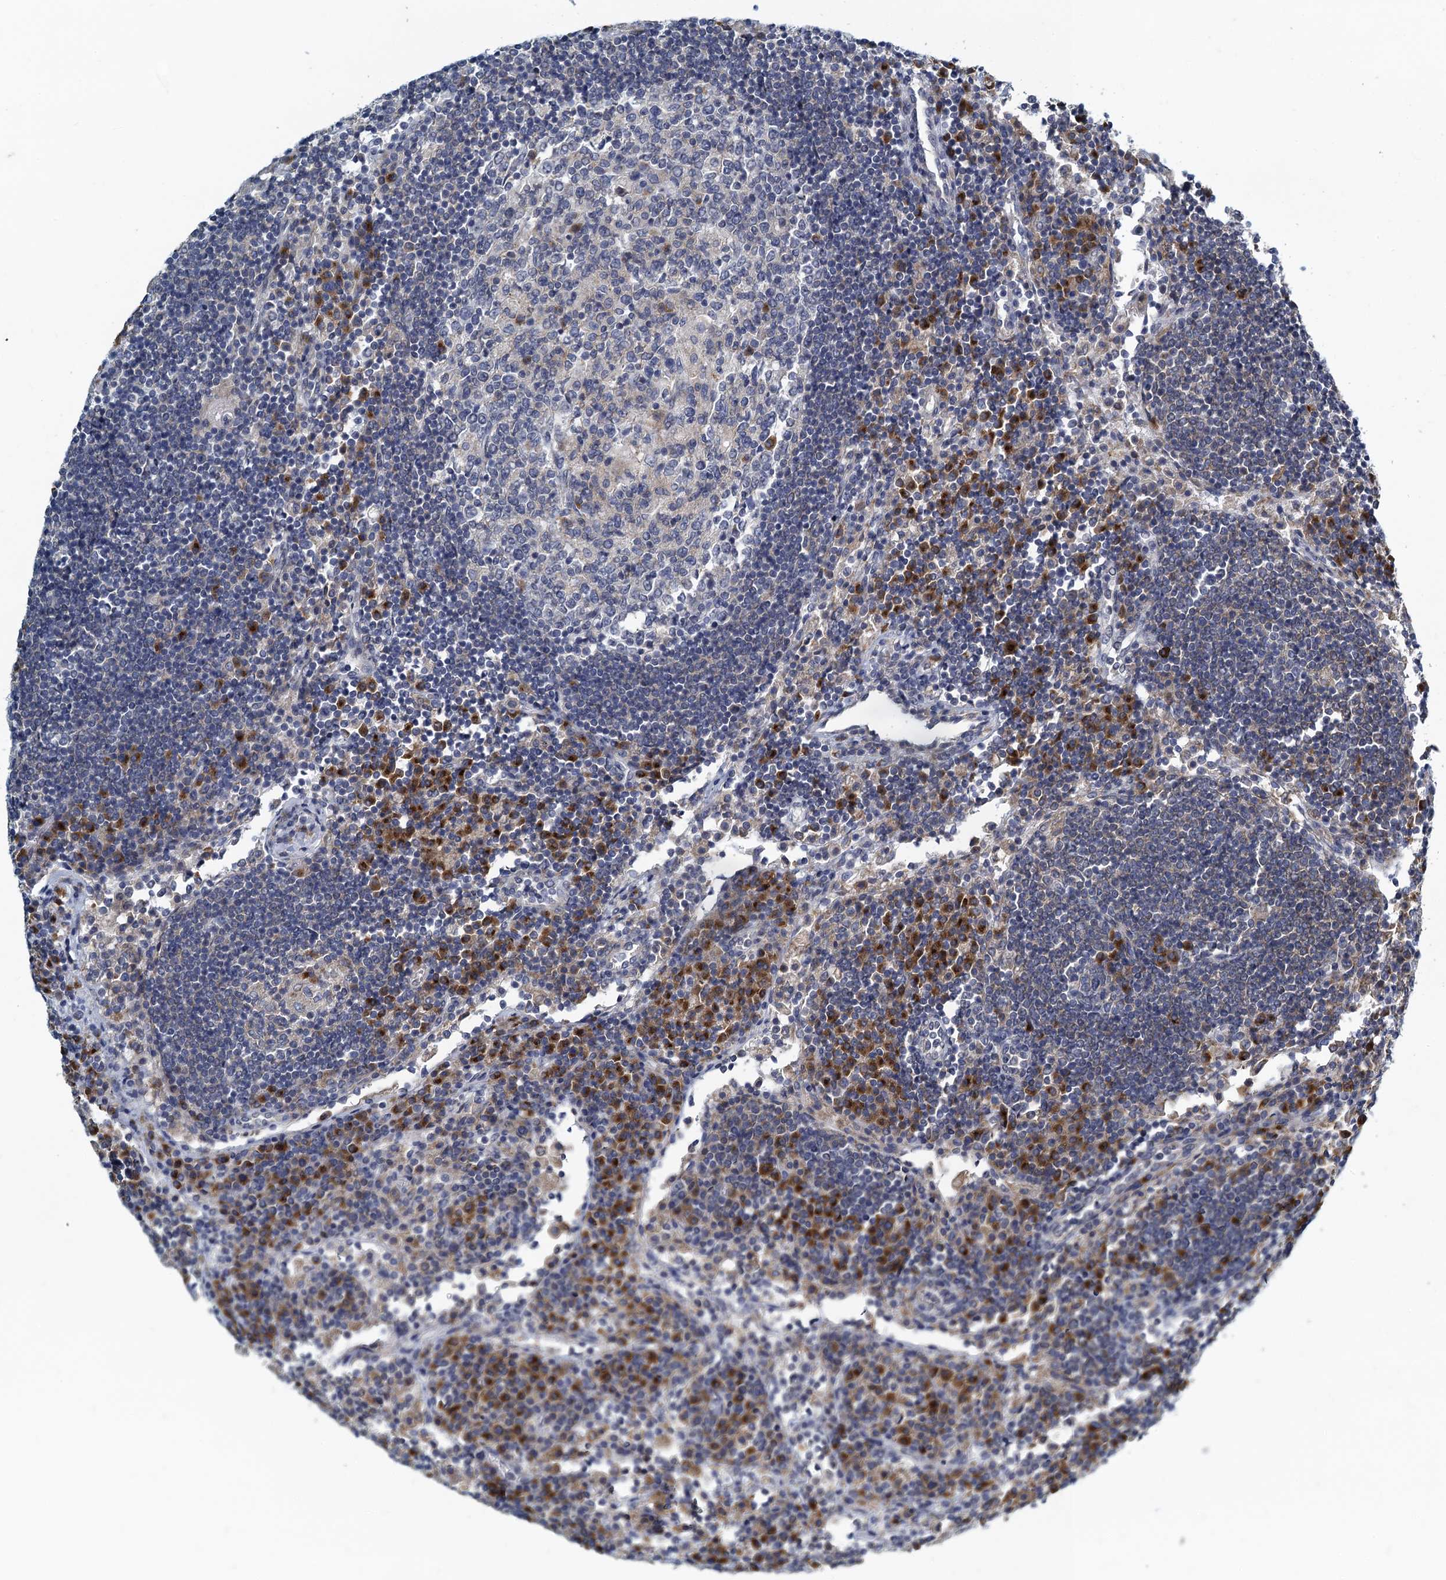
{"staining": {"intensity": "negative", "quantity": "none", "location": "none"}, "tissue": "lymph node", "cell_type": "Germinal center cells", "image_type": "normal", "snomed": [{"axis": "morphology", "description": "Normal tissue, NOS"}, {"axis": "topography", "description": "Lymph node"}], "caption": "DAB (3,3'-diaminobenzidine) immunohistochemical staining of benign human lymph node exhibits no significant expression in germinal center cells. (Brightfield microscopy of DAB immunohistochemistry (IHC) at high magnification).", "gene": "ALG2", "patient": {"sex": "female", "age": 53}}